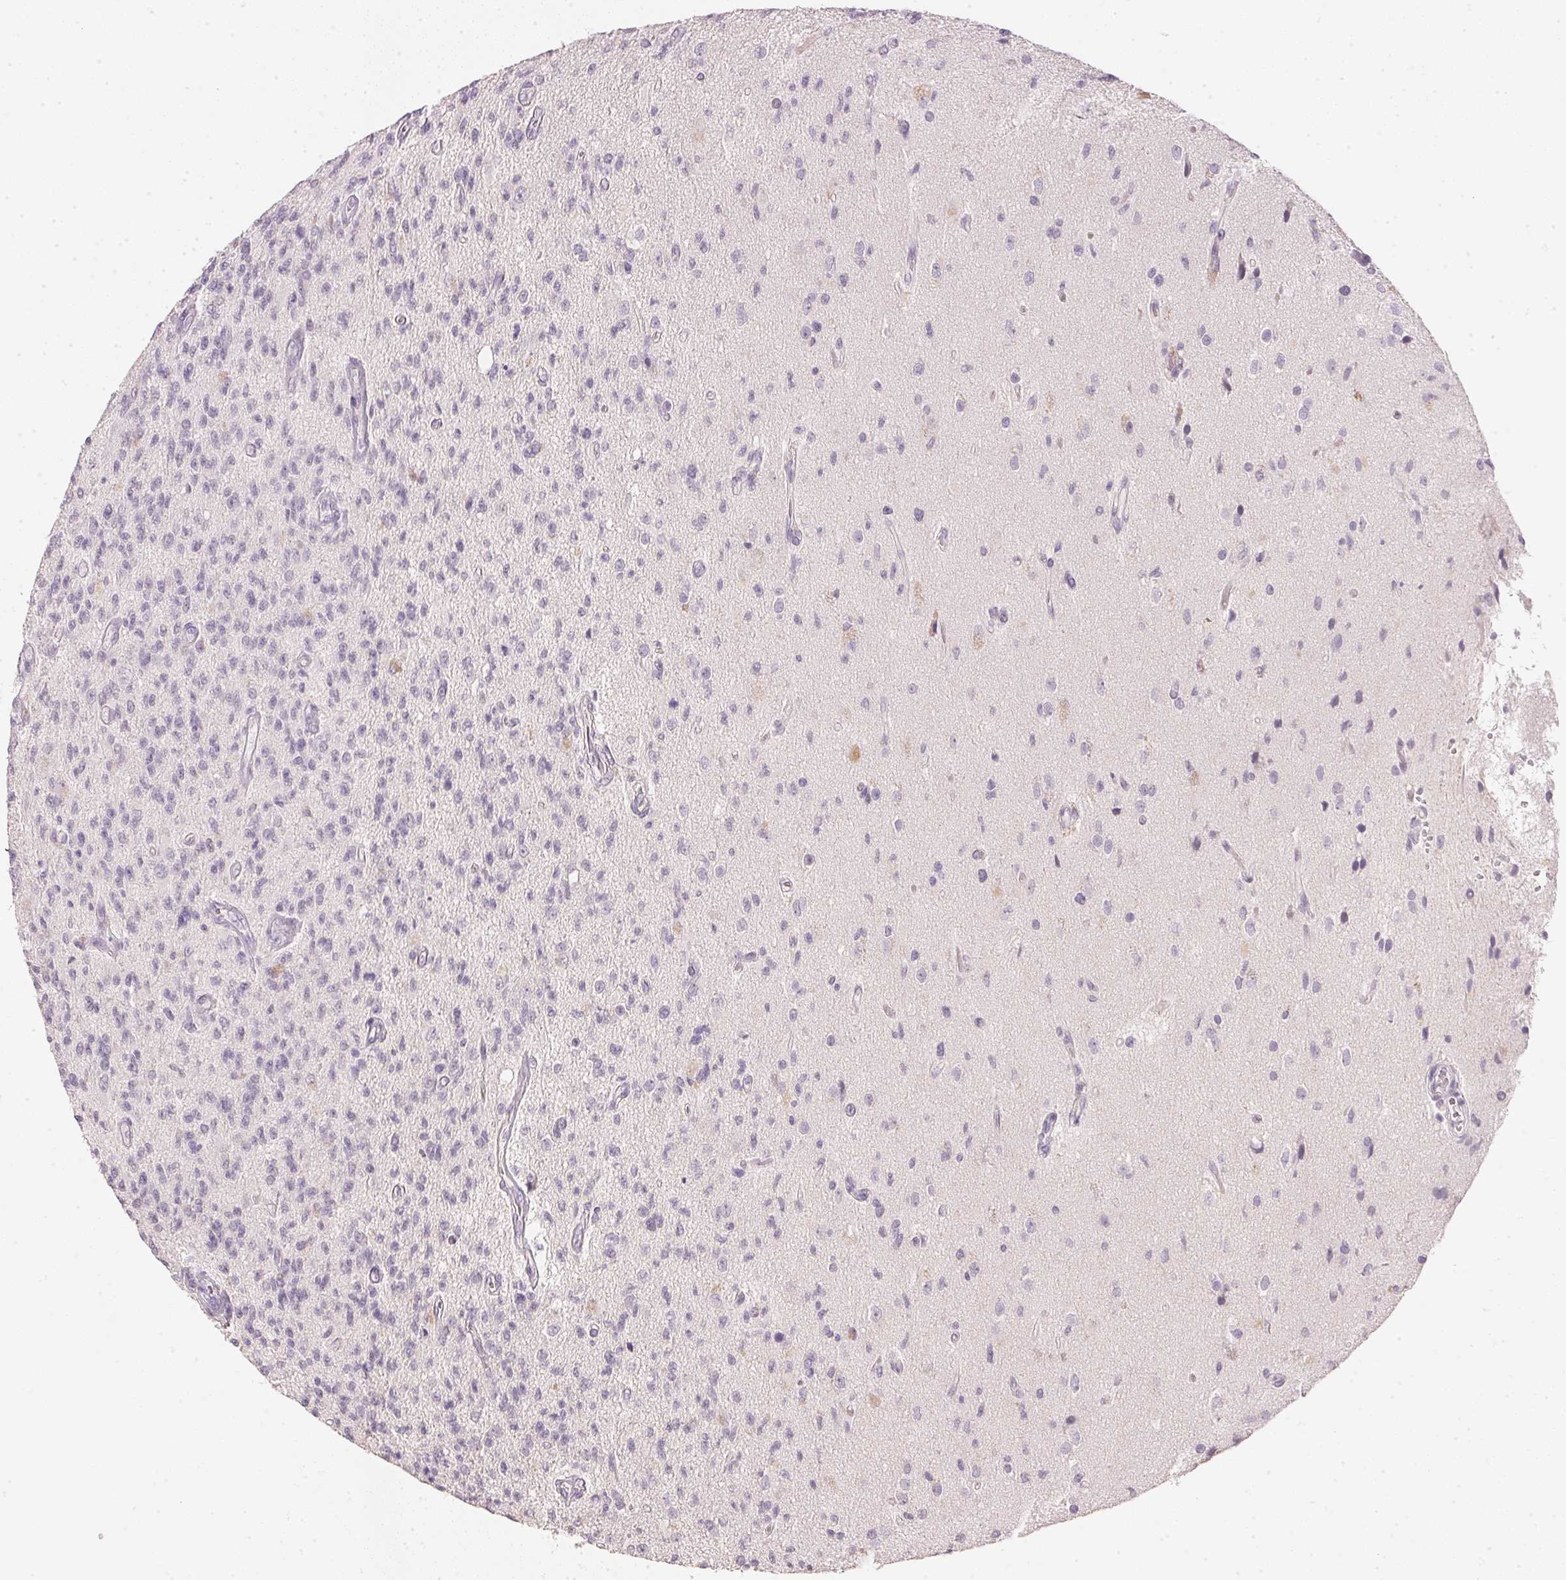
{"staining": {"intensity": "negative", "quantity": "none", "location": "none"}, "tissue": "glioma", "cell_type": "Tumor cells", "image_type": "cancer", "snomed": [{"axis": "morphology", "description": "Glioma, malignant, High grade"}, {"axis": "topography", "description": "Brain"}], "caption": "DAB immunohistochemical staining of human glioma exhibits no significant expression in tumor cells.", "gene": "IGFBP1", "patient": {"sex": "male", "age": 56}}